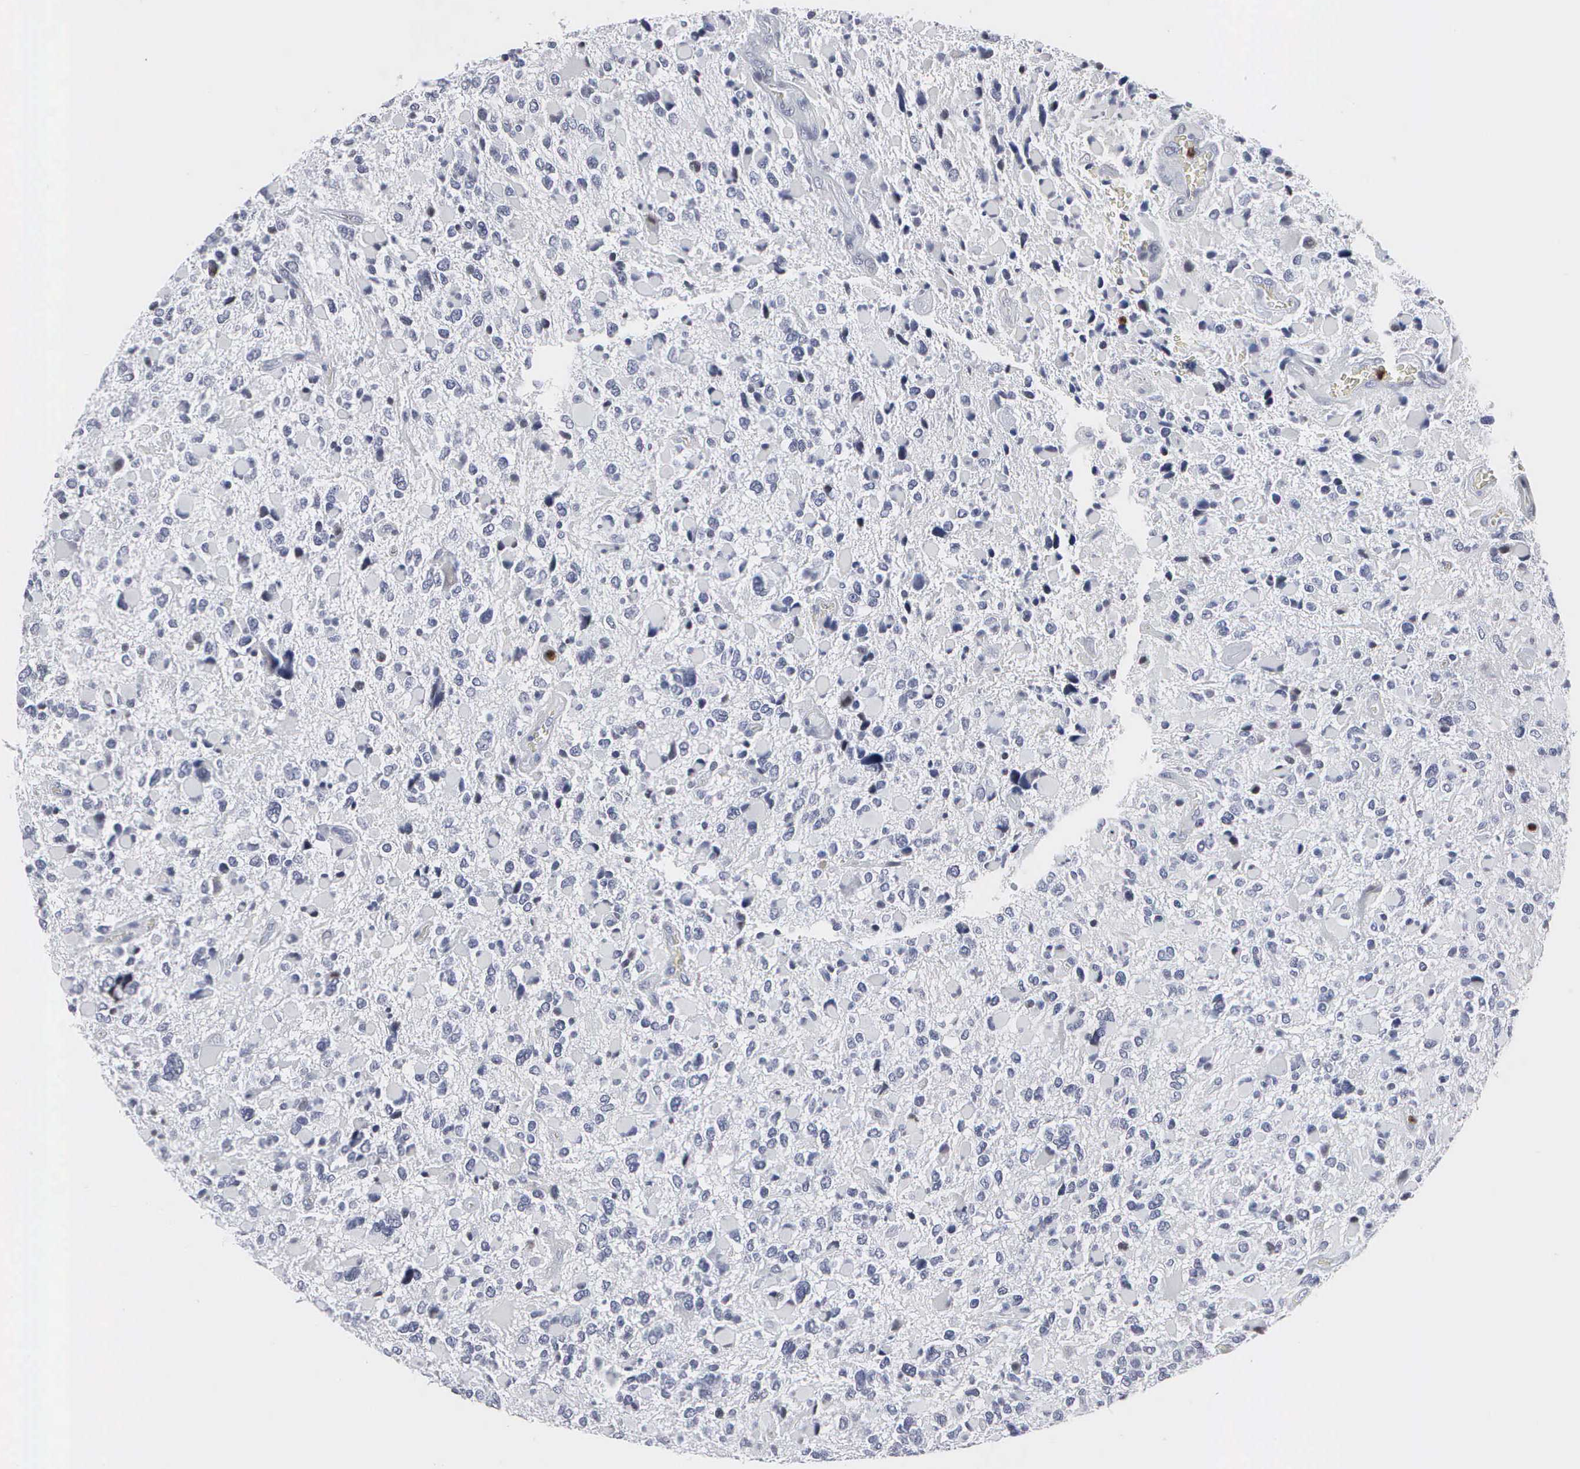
{"staining": {"intensity": "negative", "quantity": "none", "location": "none"}, "tissue": "glioma", "cell_type": "Tumor cells", "image_type": "cancer", "snomed": [{"axis": "morphology", "description": "Glioma, malignant, High grade"}, {"axis": "topography", "description": "Brain"}], "caption": "Immunohistochemistry histopathology image of neoplastic tissue: glioma stained with DAB (3,3'-diaminobenzidine) exhibits no significant protein positivity in tumor cells. (IHC, brightfield microscopy, high magnification).", "gene": "SPIN3", "patient": {"sex": "female", "age": 37}}